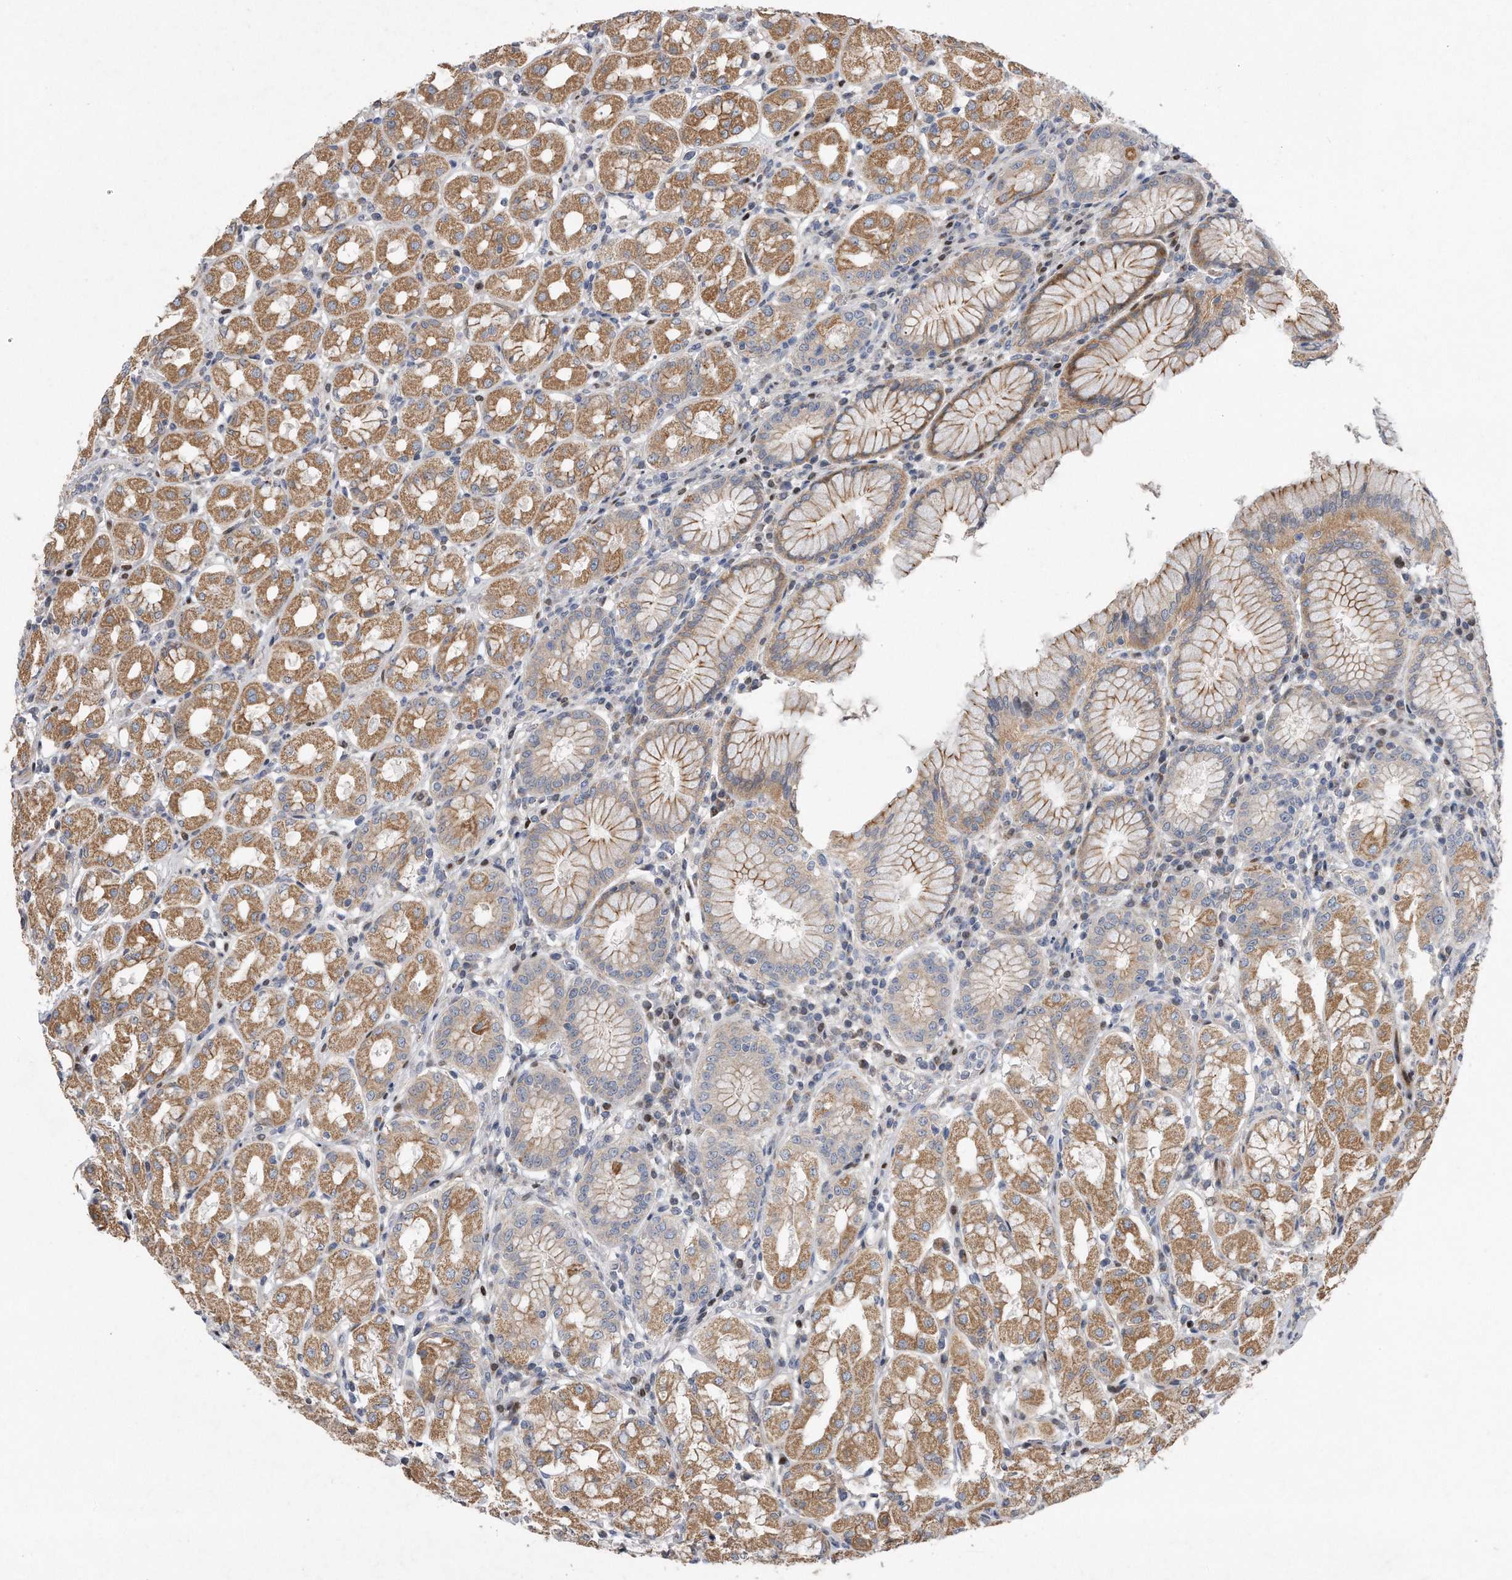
{"staining": {"intensity": "moderate", "quantity": ">75%", "location": "cytoplasmic/membranous"}, "tissue": "stomach", "cell_type": "Glandular cells", "image_type": "normal", "snomed": [{"axis": "morphology", "description": "Normal tissue, NOS"}, {"axis": "topography", "description": "Stomach"}, {"axis": "topography", "description": "Stomach, lower"}], "caption": "An immunohistochemistry (IHC) micrograph of unremarkable tissue is shown. Protein staining in brown highlights moderate cytoplasmic/membranous positivity in stomach within glandular cells. (DAB (3,3'-diaminobenzidine) IHC, brown staining for protein, blue staining for nuclei).", "gene": "CDH12", "patient": {"sex": "female", "age": 56}}